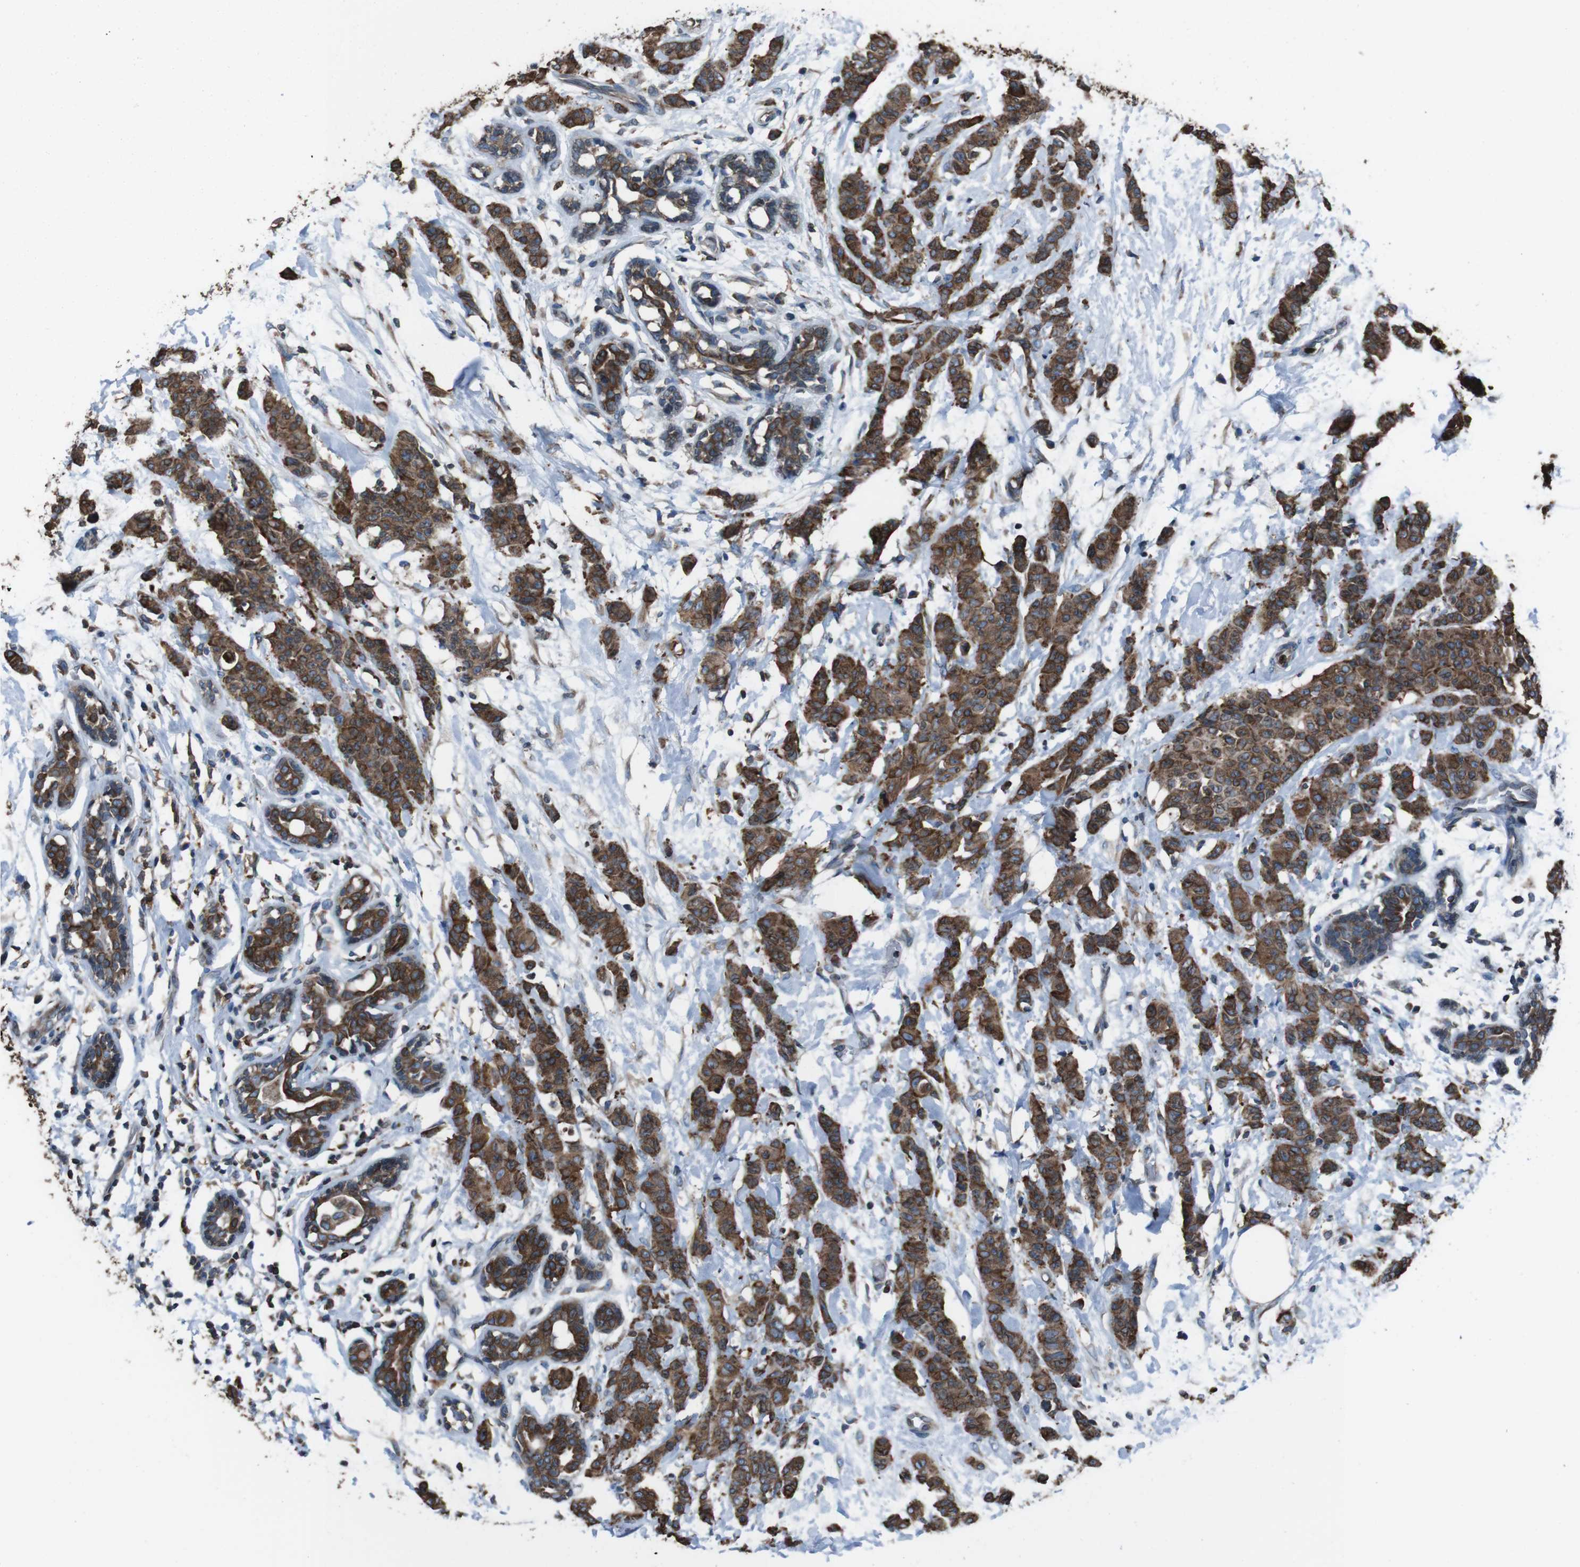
{"staining": {"intensity": "strong", "quantity": ">75%", "location": "cytoplasmic/membranous"}, "tissue": "breast cancer", "cell_type": "Tumor cells", "image_type": "cancer", "snomed": [{"axis": "morphology", "description": "Normal tissue, NOS"}, {"axis": "morphology", "description": "Duct carcinoma"}, {"axis": "topography", "description": "Breast"}], "caption": "DAB immunohistochemical staining of human infiltrating ductal carcinoma (breast) displays strong cytoplasmic/membranous protein positivity in approximately >75% of tumor cells. Using DAB (brown) and hematoxylin (blue) stains, captured at high magnification using brightfield microscopy.", "gene": "APMAP", "patient": {"sex": "female", "age": 40}}